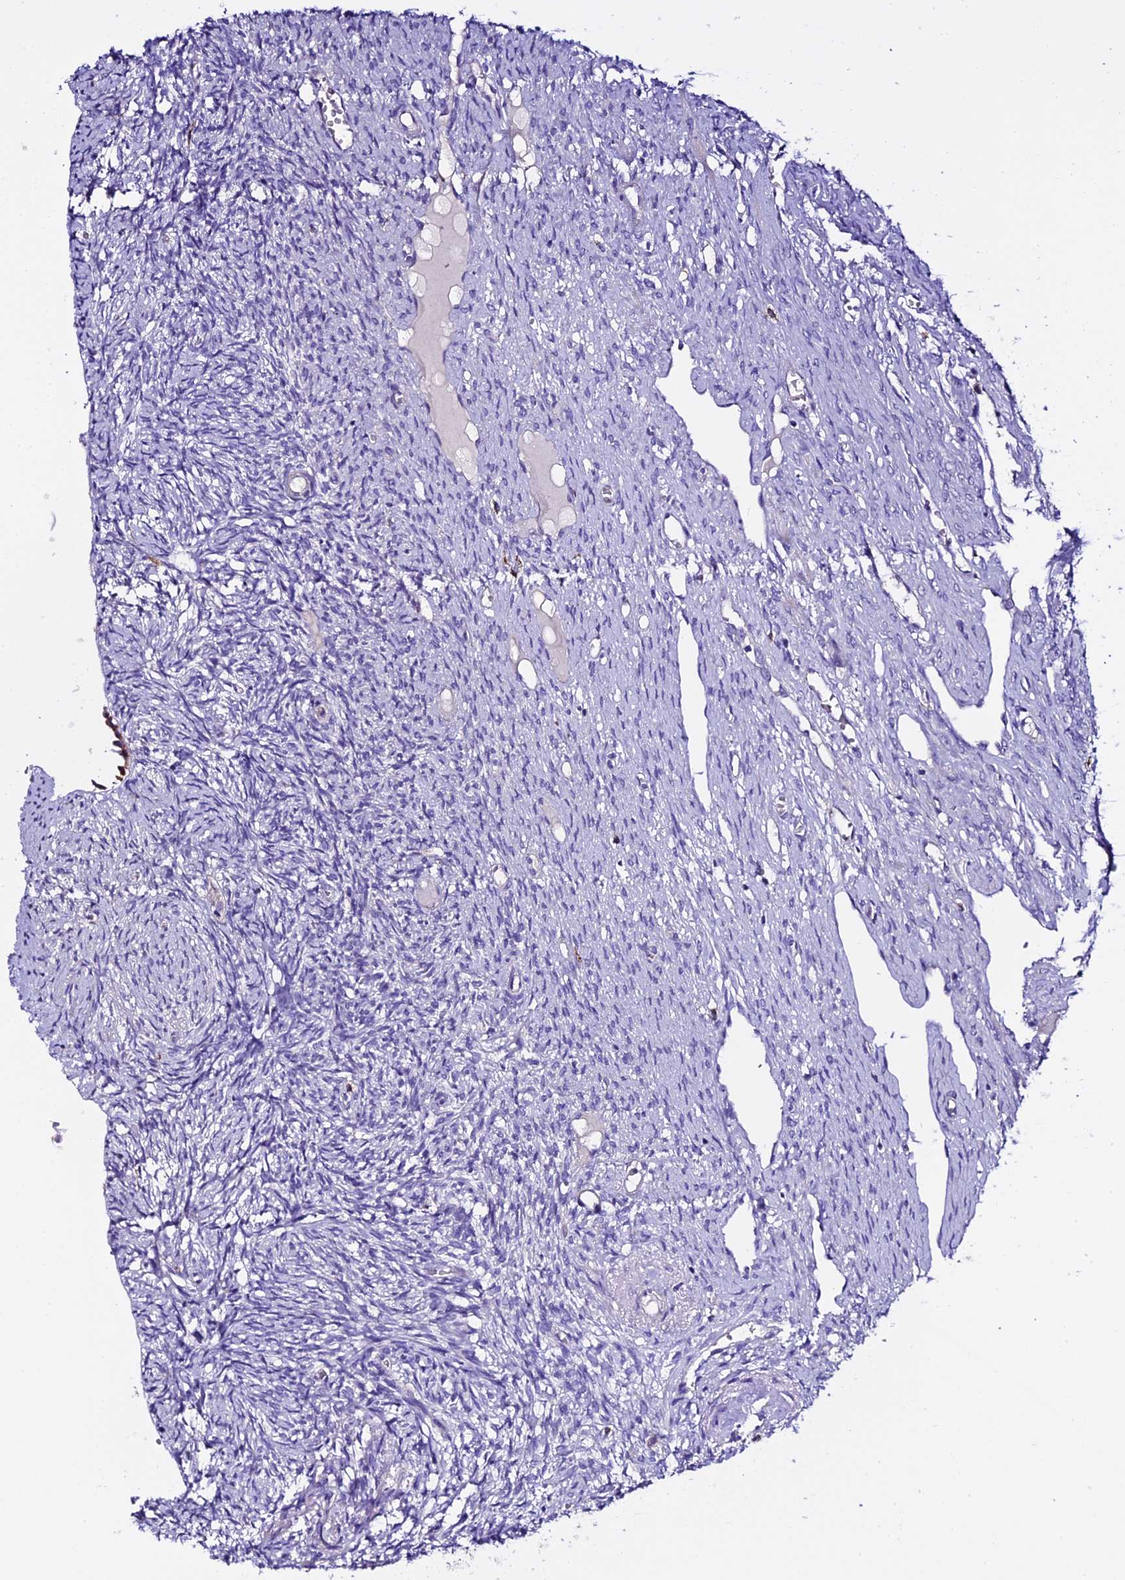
{"staining": {"intensity": "negative", "quantity": "none", "location": "none"}, "tissue": "ovary", "cell_type": "Ovarian stroma cells", "image_type": "normal", "snomed": [{"axis": "morphology", "description": "Normal tissue, NOS"}, {"axis": "topography", "description": "Ovary"}], "caption": "An image of ovary stained for a protein demonstrates no brown staining in ovarian stroma cells. (IHC, brightfield microscopy, high magnification).", "gene": "NOD2", "patient": {"sex": "female", "age": 51}}